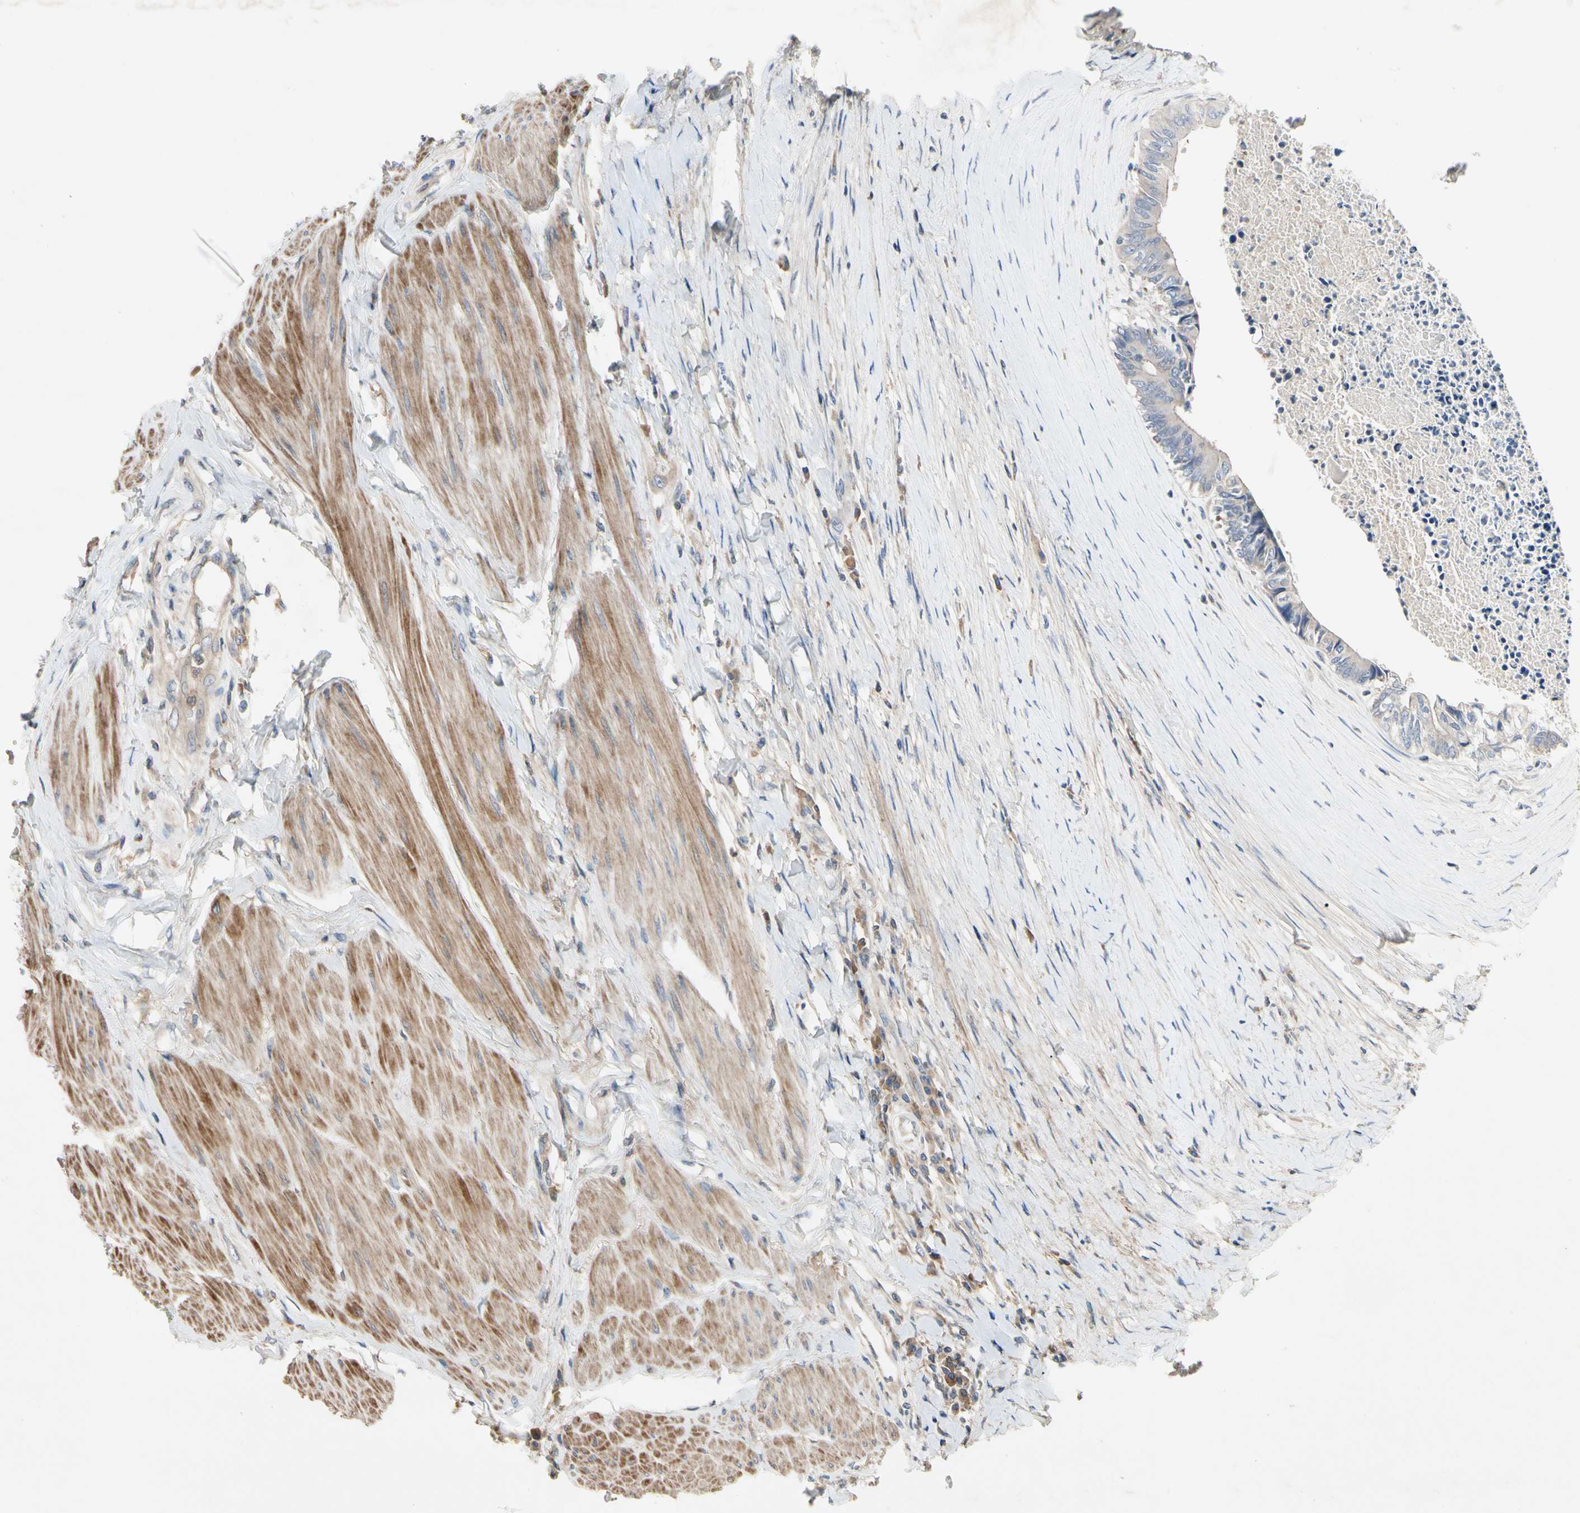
{"staining": {"intensity": "negative", "quantity": "none", "location": "none"}, "tissue": "colorectal cancer", "cell_type": "Tumor cells", "image_type": "cancer", "snomed": [{"axis": "morphology", "description": "Adenocarcinoma, NOS"}, {"axis": "topography", "description": "Rectum"}], "caption": "A high-resolution photomicrograph shows immunohistochemistry staining of colorectal adenocarcinoma, which reveals no significant expression in tumor cells.", "gene": "CRTAC1", "patient": {"sex": "male", "age": 63}}